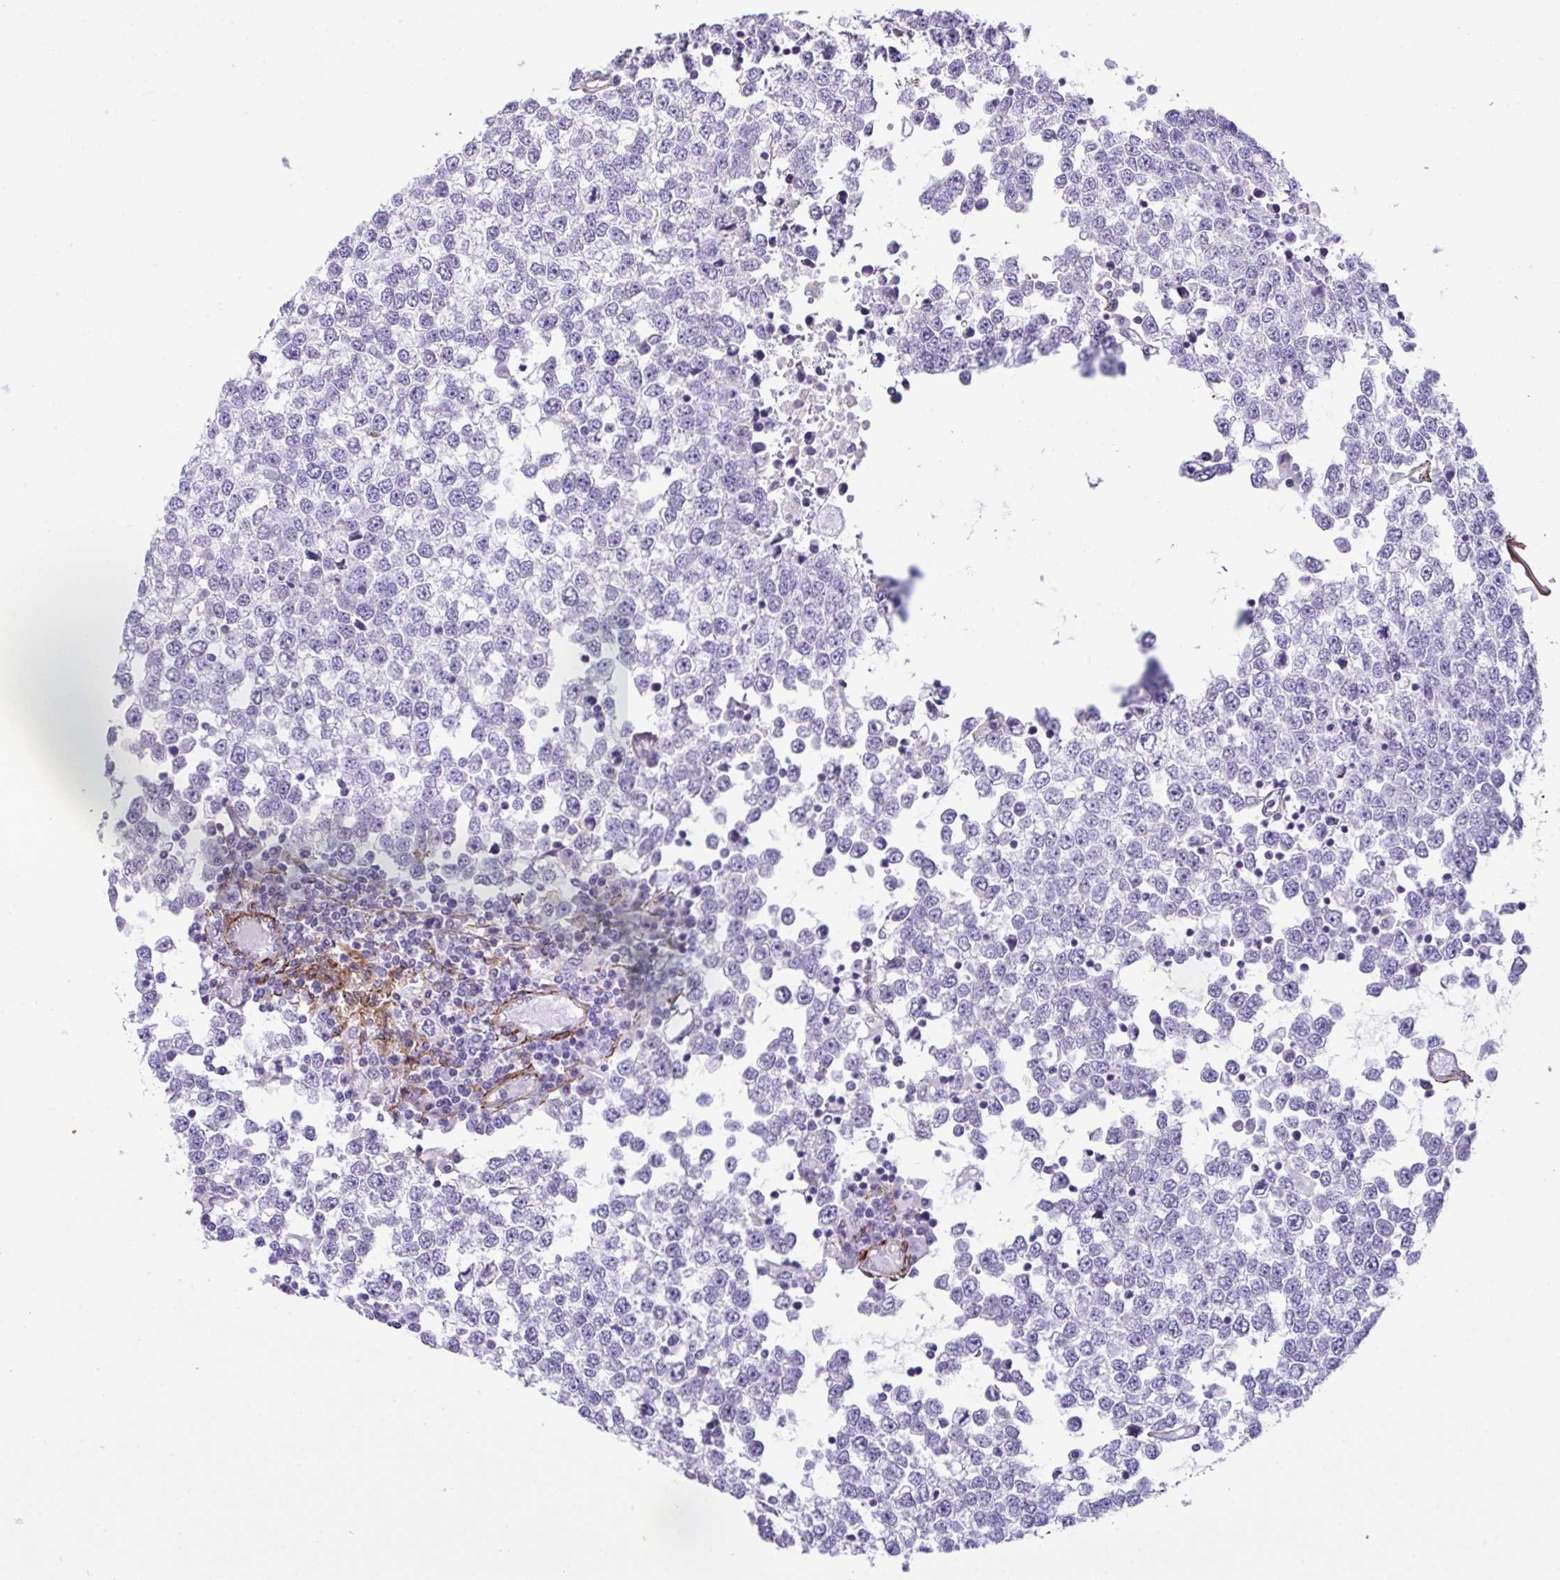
{"staining": {"intensity": "negative", "quantity": "none", "location": "none"}, "tissue": "testis cancer", "cell_type": "Tumor cells", "image_type": "cancer", "snomed": [{"axis": "morphology", "description": "Seminoma, NOS"}, {"axis": "topography", "description": "Testis"}], "caption": "The photomicrograph shows no staining of tumor cells in testis seminoma. (Immunohistochemistry, brightfield microscopy, high magnification).", "gene": "SYNPO2L", "patient": {"sex": "male", "age": 65}}